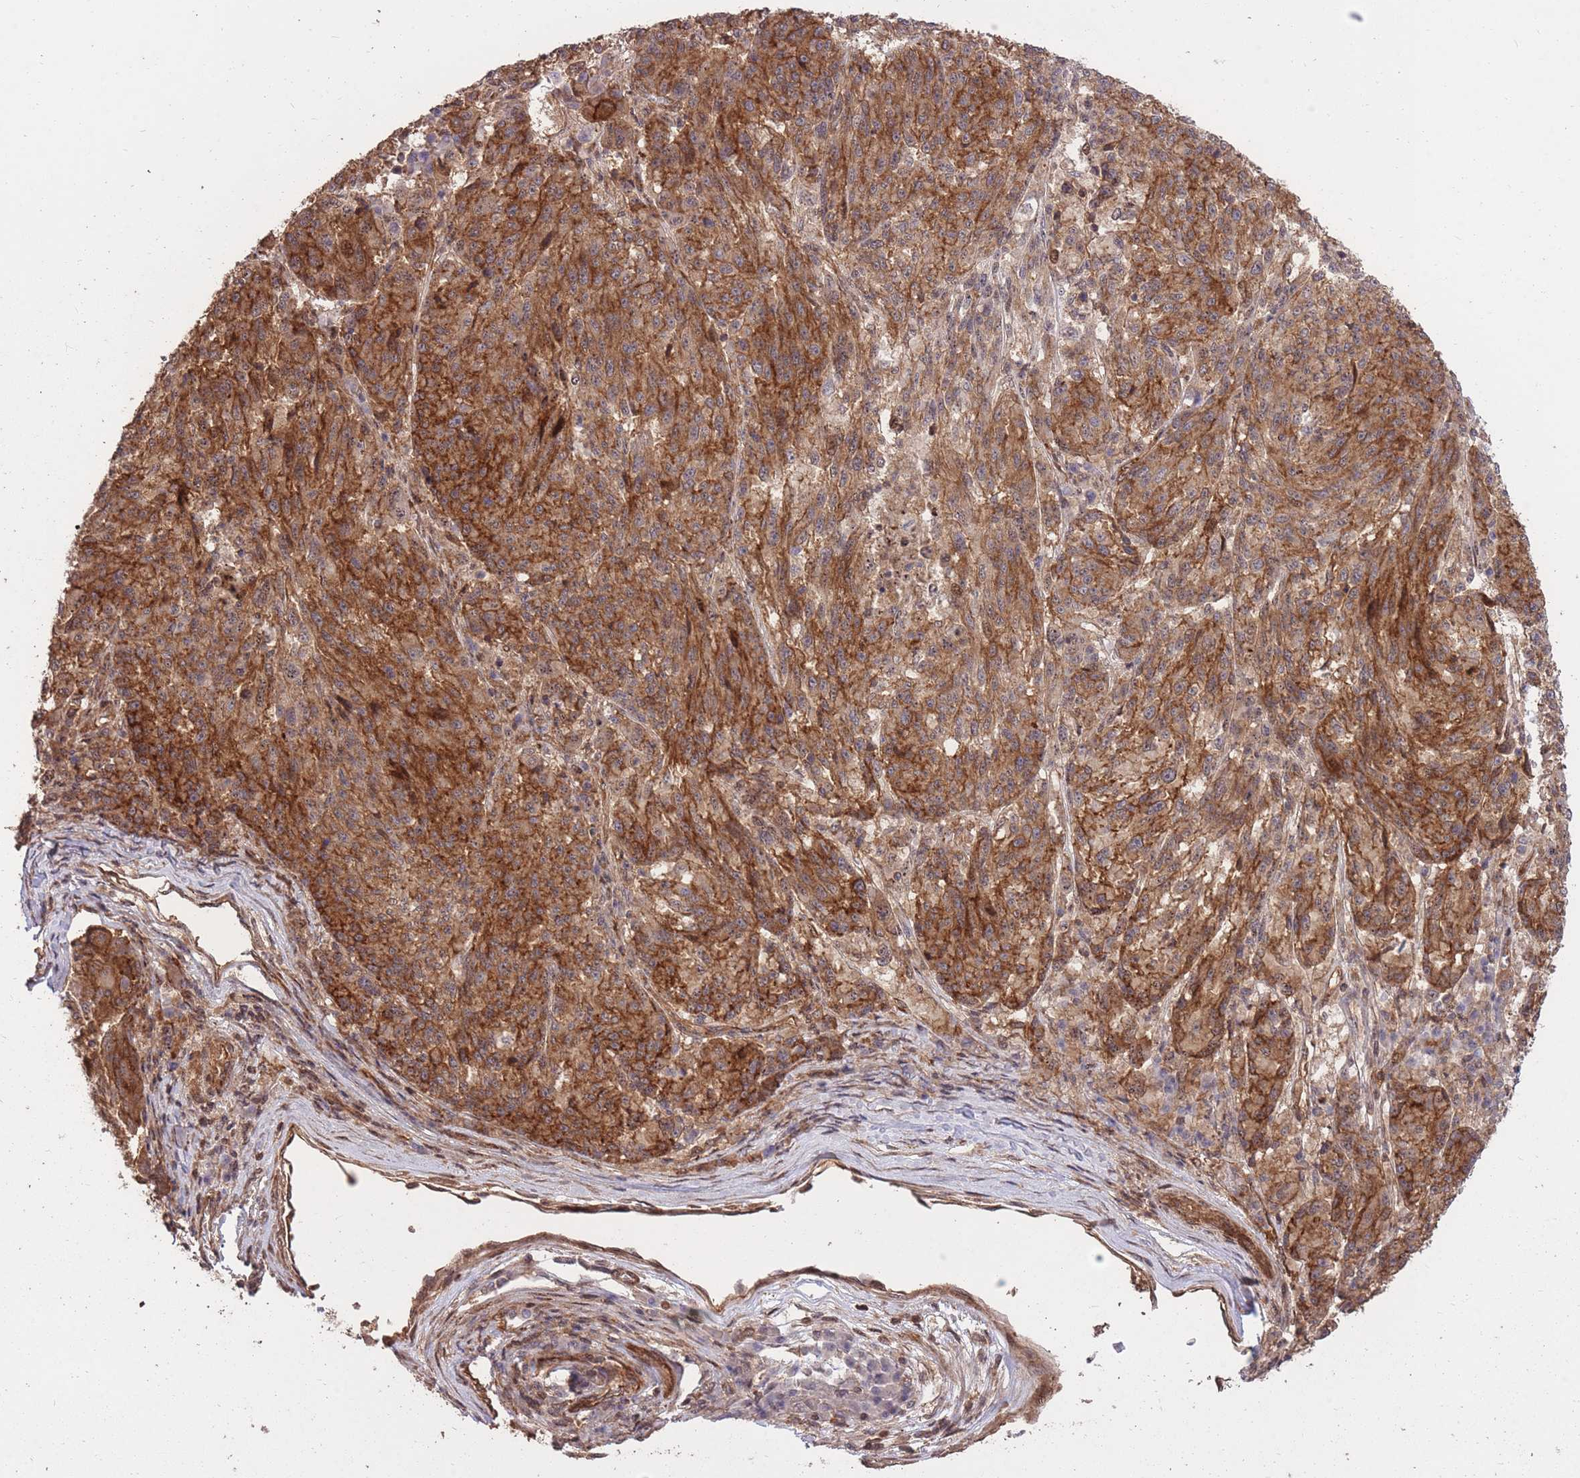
{"staining": {"intensity": "strong", "quantity": ">75%", "location": "cytoplasmic/membranous"}, "tissue": "melanoma", "cell_type": "Tumor cells", "image_type": "cancer", "snomed": [{"axis": "morphology", "description": "Malignant melanoma, NOS"}, {"axis": "topography", "description": "Skin"}], "caption": "IHC of human melanoma displays high levels of strong cytoplasmic/membranous expression in approximately >75% of tumor cells.", "gene": "PLD1", "patient": {"sex": "male", "age": 53}}